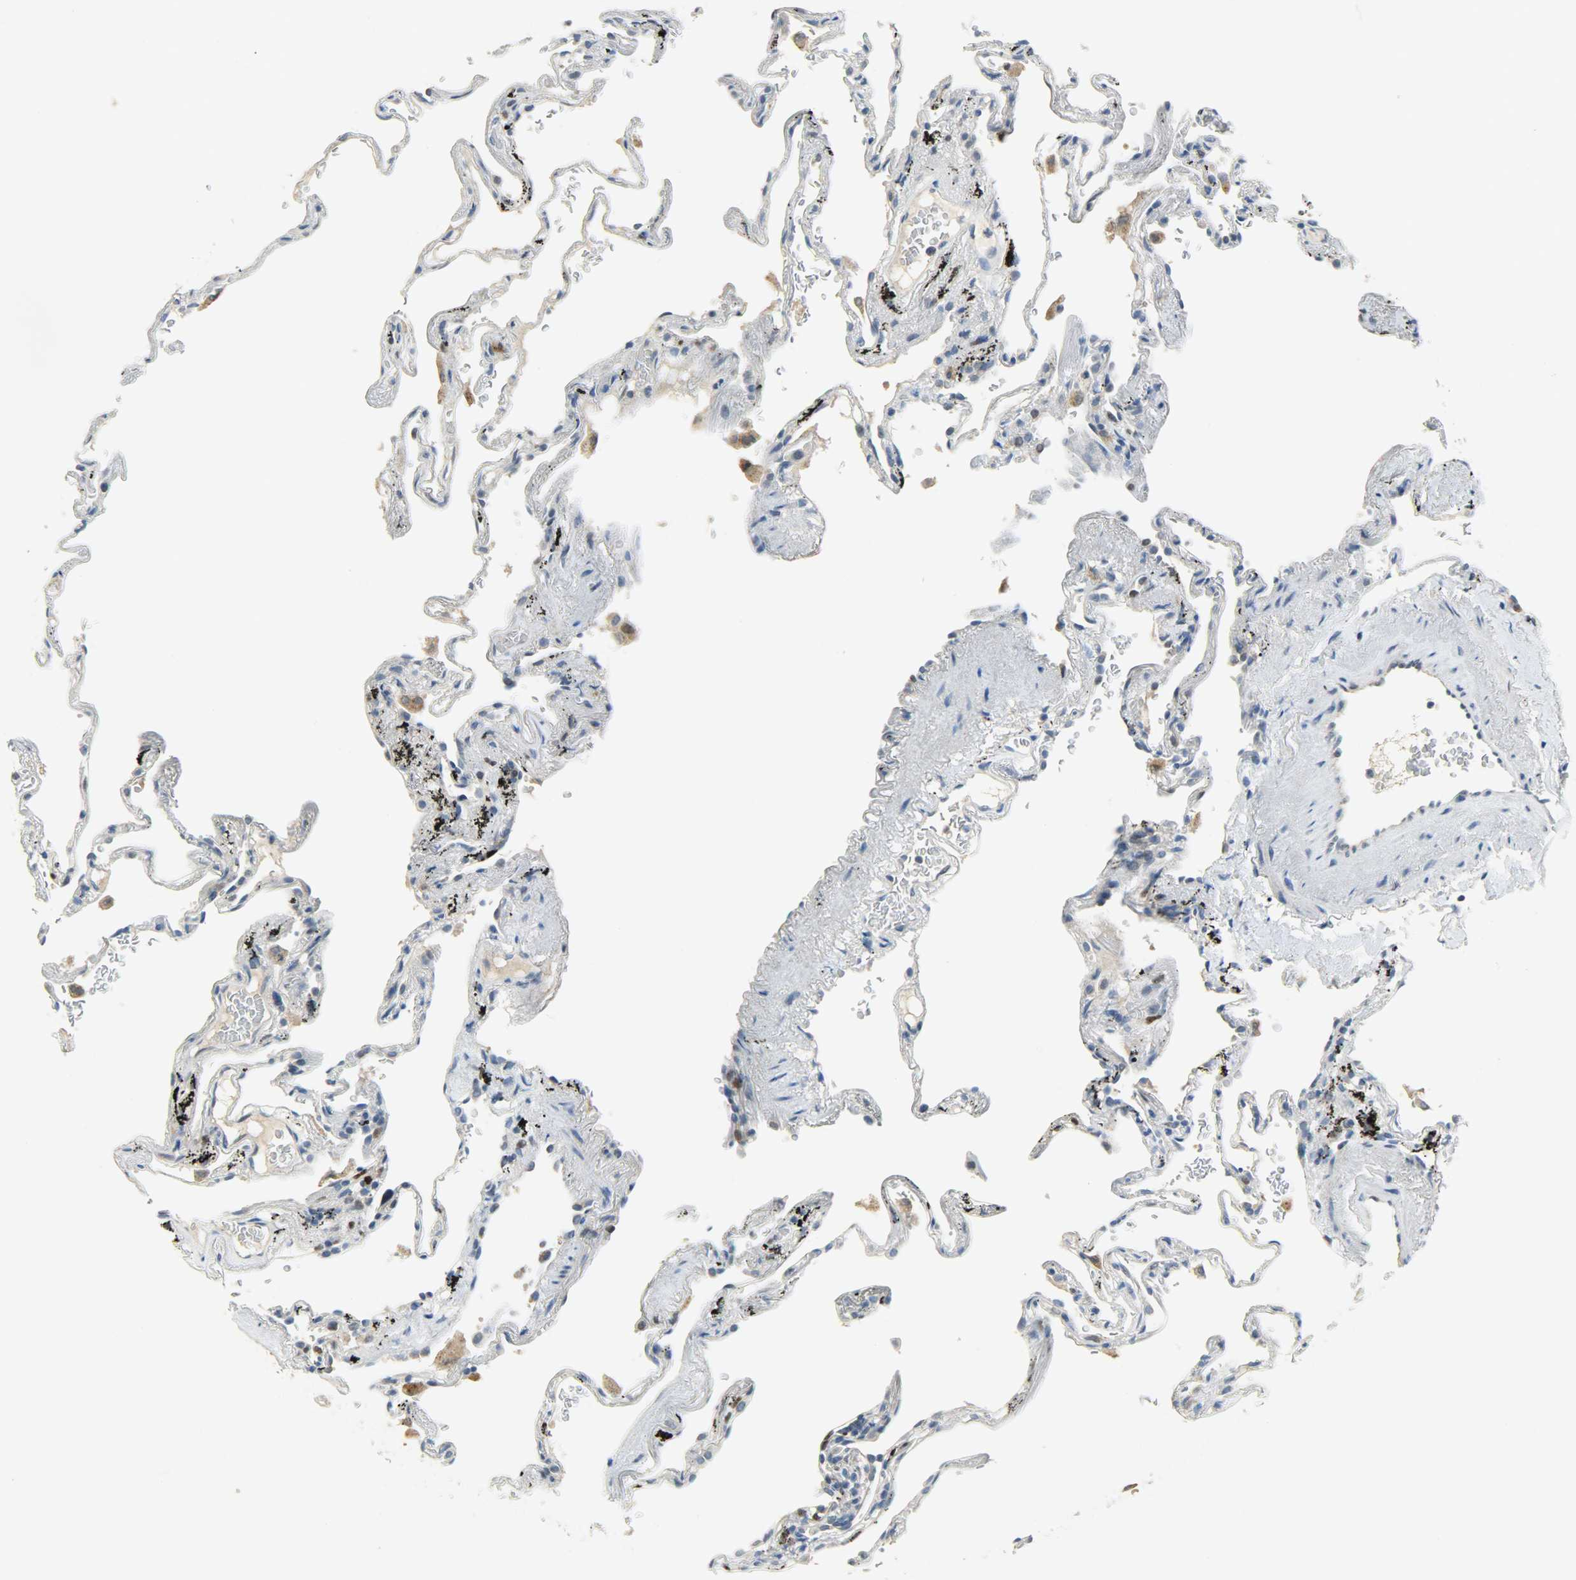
{"staining": {"intensity": "weak", "quantity": "<25%", "location": "nuclear"}, "tissue": "lung", "cell_type": "Alveolar cells", "image_type": "normal", "snomed": [{"axis": "morphology", "description": "Normal tissue, NOS"}, {"axis": "morphology", "description": "Inflammation, NOS"}, {"axis": "topography", "description": "Lung"}], "caption": "Image shows no significant protein expression in alveolar cells of unremarkable lung. (Stains: DAB IHC with hematoxylin counter stain, Microscopy: brightfield microscopy at high magnification).", "gene": "JUNB", "patient": {"sex": "male", "age": 69}}